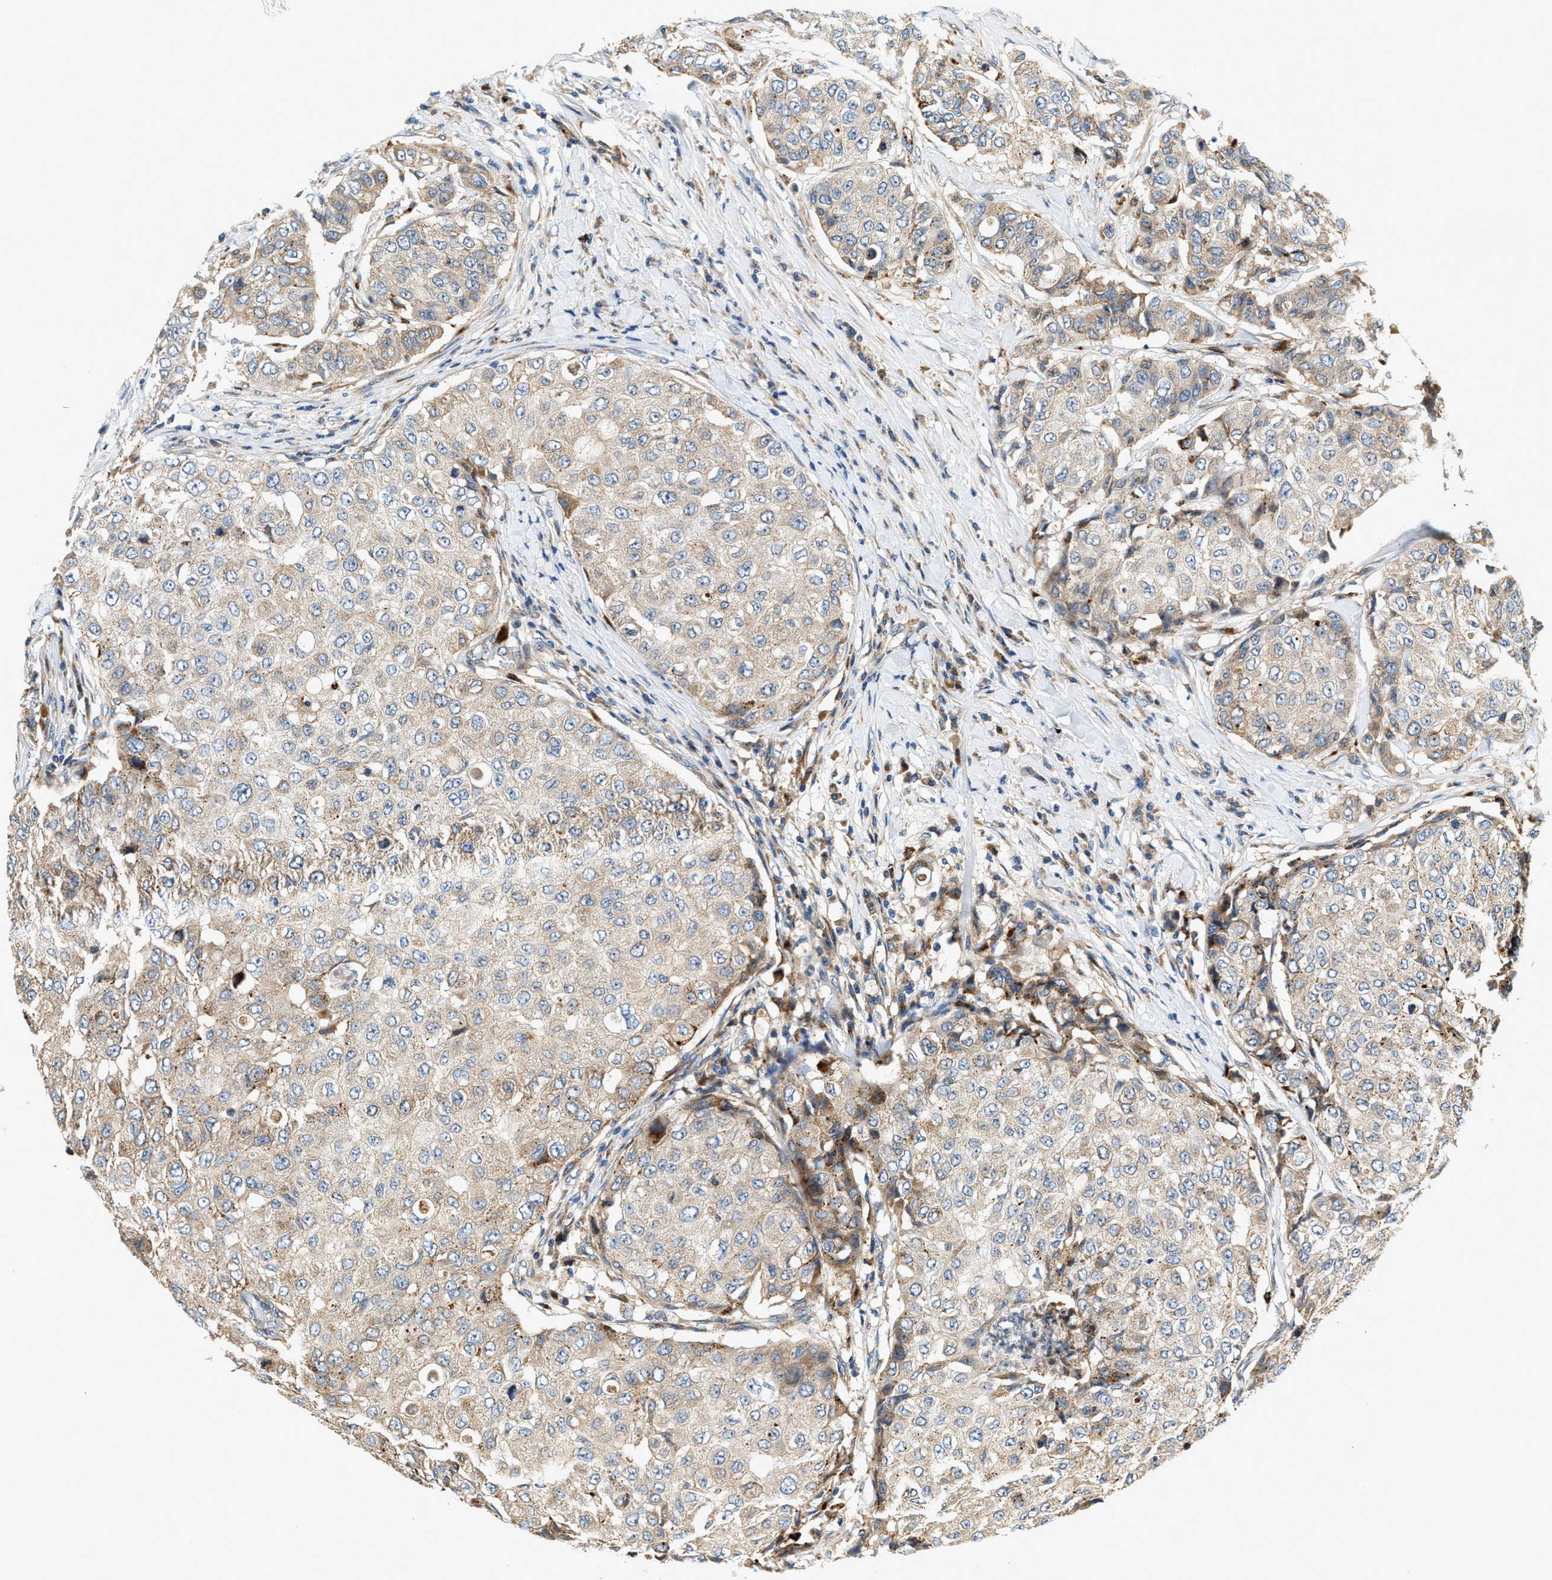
{"staining": {"intensity": "weak", "quantity": ">75%", "location": "cytoplasmic/membranous"}, "tissue": "breast cancer", "cell_type": "Tumor cells", "image_type": "cancer", "snomed": [{"axis": "morphology", "description": "Duct carcinoma"}, {"axis": "topography", "description": "Breast"}], "caption": "High-magnification brightfield microscopy of infiltrating ductal carcinoma (breast) stained with DAB (3,3'-diaminobenzidine) (brown) and counterstained with hematoxylin (blue). tumor cells exhibit weak cytoplasmic/membranous staining is identified in approximately>75% of cells.", "gene": "DUSP10", "patient": {"sex": "female", "age": 27}}